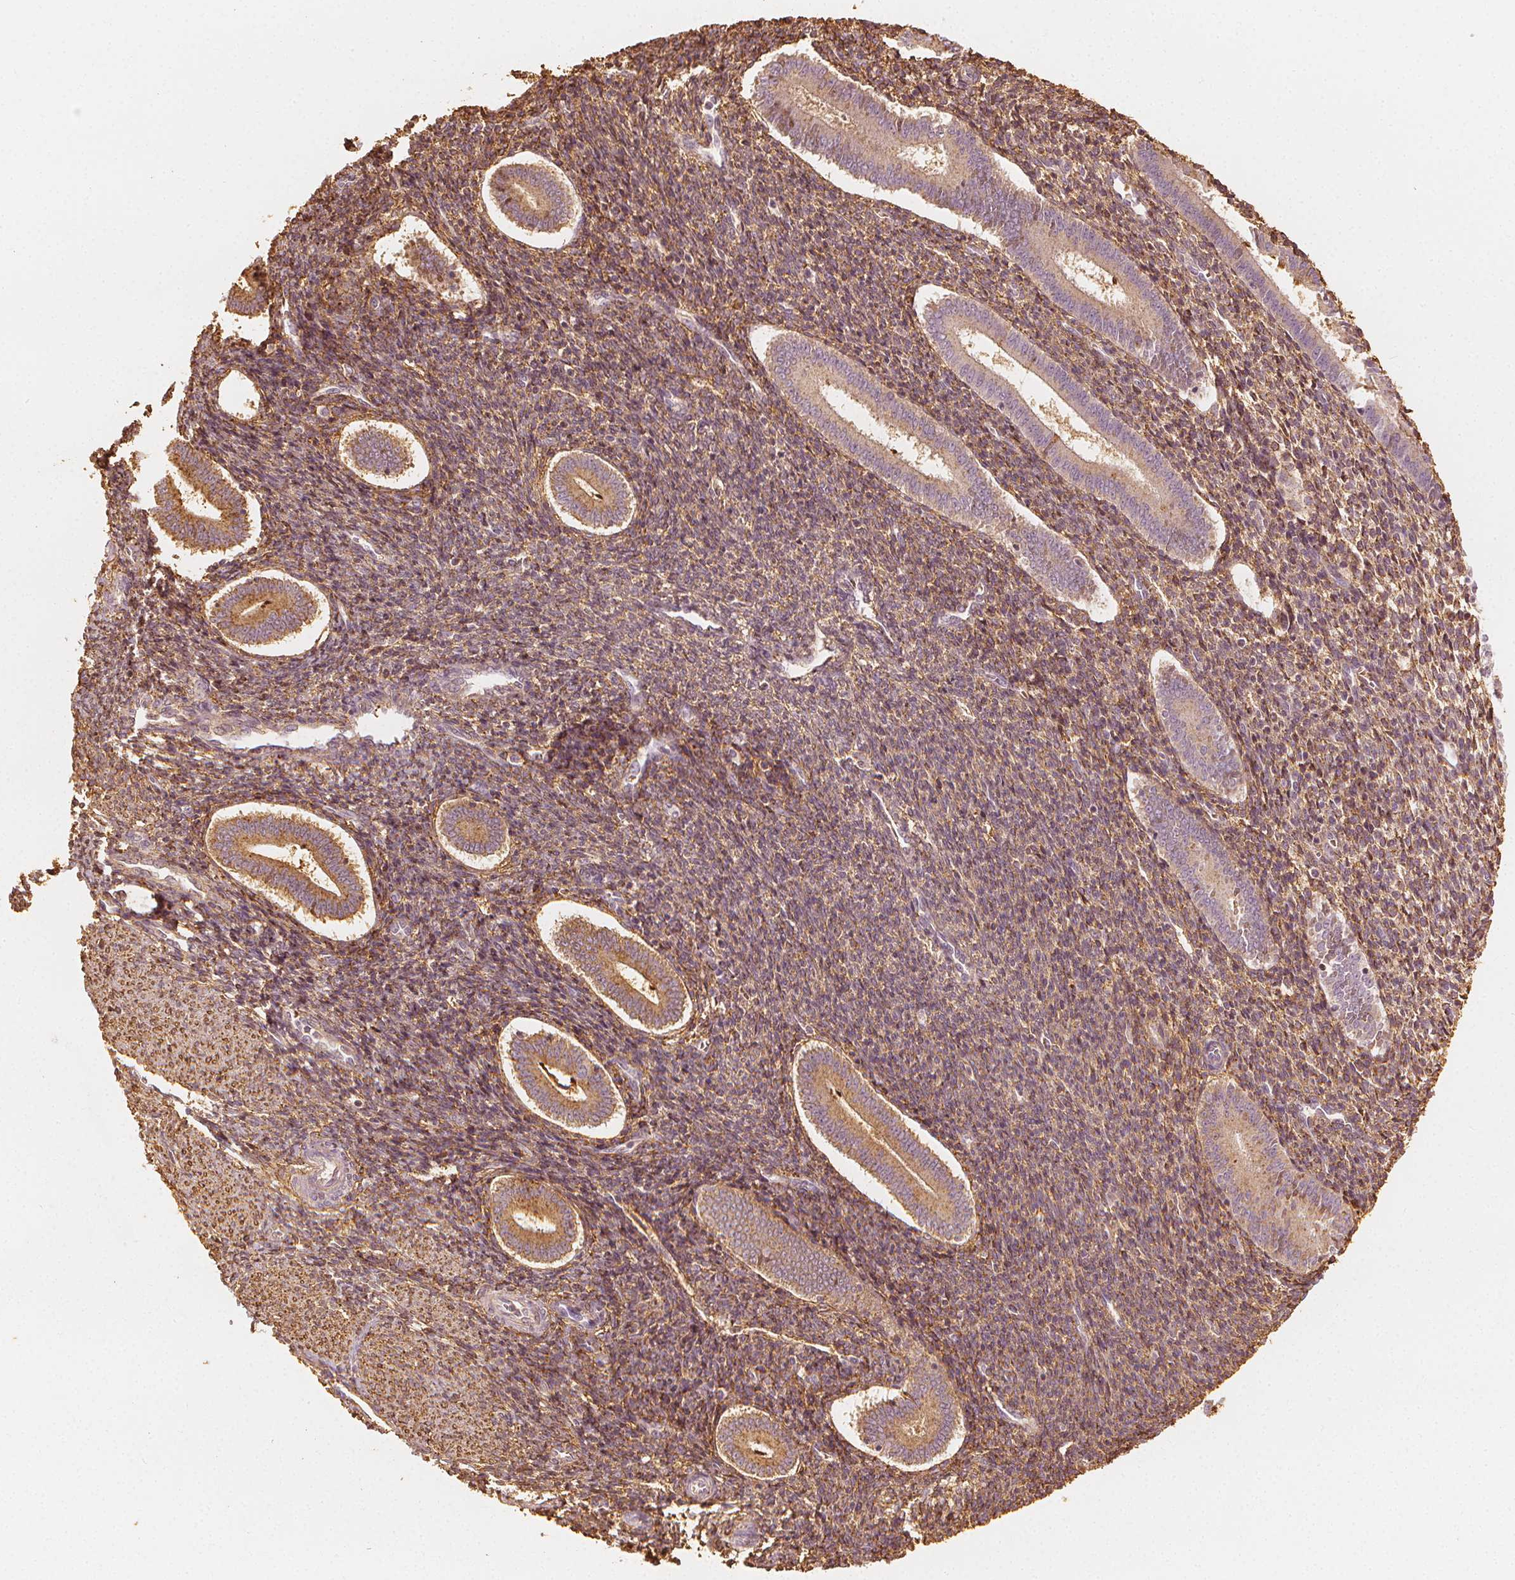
{"staining": {"intensity": "moderate", "quantity": "25%-75%", "location": "cytoplasmic/membranous"}, "tissue": "endometrium", "cell_type": "Cells in endometrial stroma", "image_type": "normal", "snomed": [{"axis": "morphology", "description": "Normal tissue, NOS"}, {"axis": "topography", "description": "Endometrium"}], "caption": "The image demonstrates staining of normal endometrium, revealing moderate cytoplasmic/membranous protein expression (brown color) within cells in endometrial stroma. (DAB = brown stain, brightfield microscopy at high magnification).", "gene": "ARHGAP26", "patient": {"sex": "female", "age": 25}}